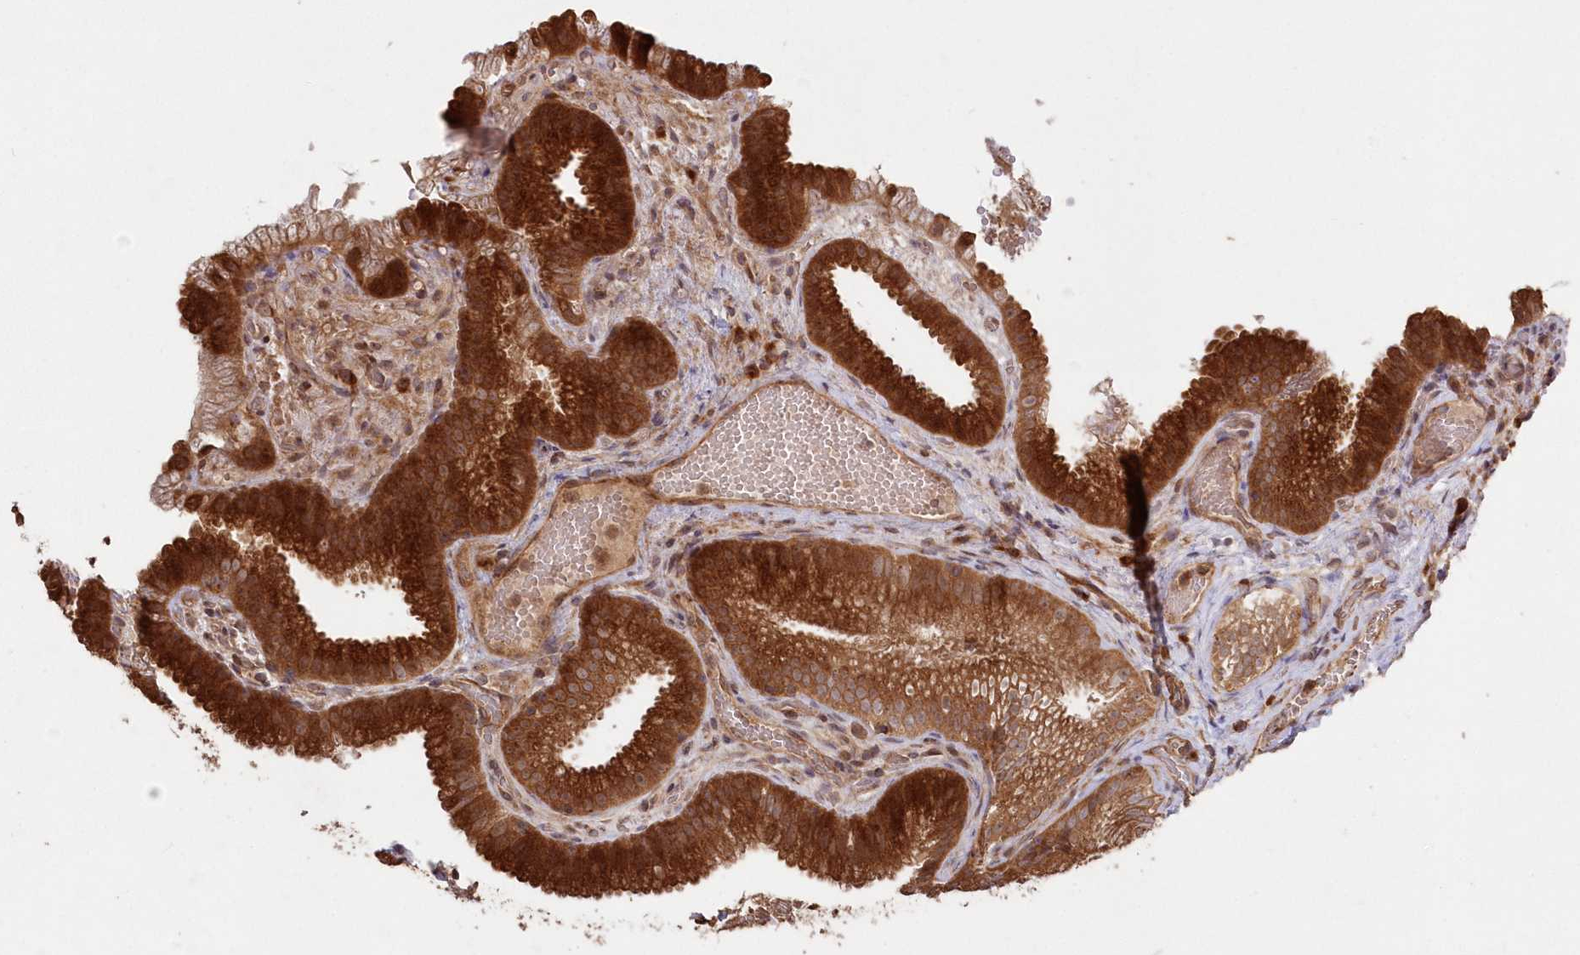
{"staining": {"intensity": "strong", "quantity": ">75%", "location": "cytoplasmic/membranous"}, "tissue": "gallbladder", "cell_type": "Glandular cells", "image_type": "normal", "snomed": [{"axis": "morphology", "description": "Normal tissue, NOS"}, {"axis": "topography", "description": "Gallbladder"}], "caption": "A micrograph of gallbladder stained for a protein exhibits strong cytoplasmic/membranous brown staining in glandular cells. The staining was performed using DAB to visualize the protein expression in brown, while the nuclei were stained in blue with hematoxylin (Magnification: 20x).", "gene": "TBCA", "patient": {"sex": "female", "age": 30}}